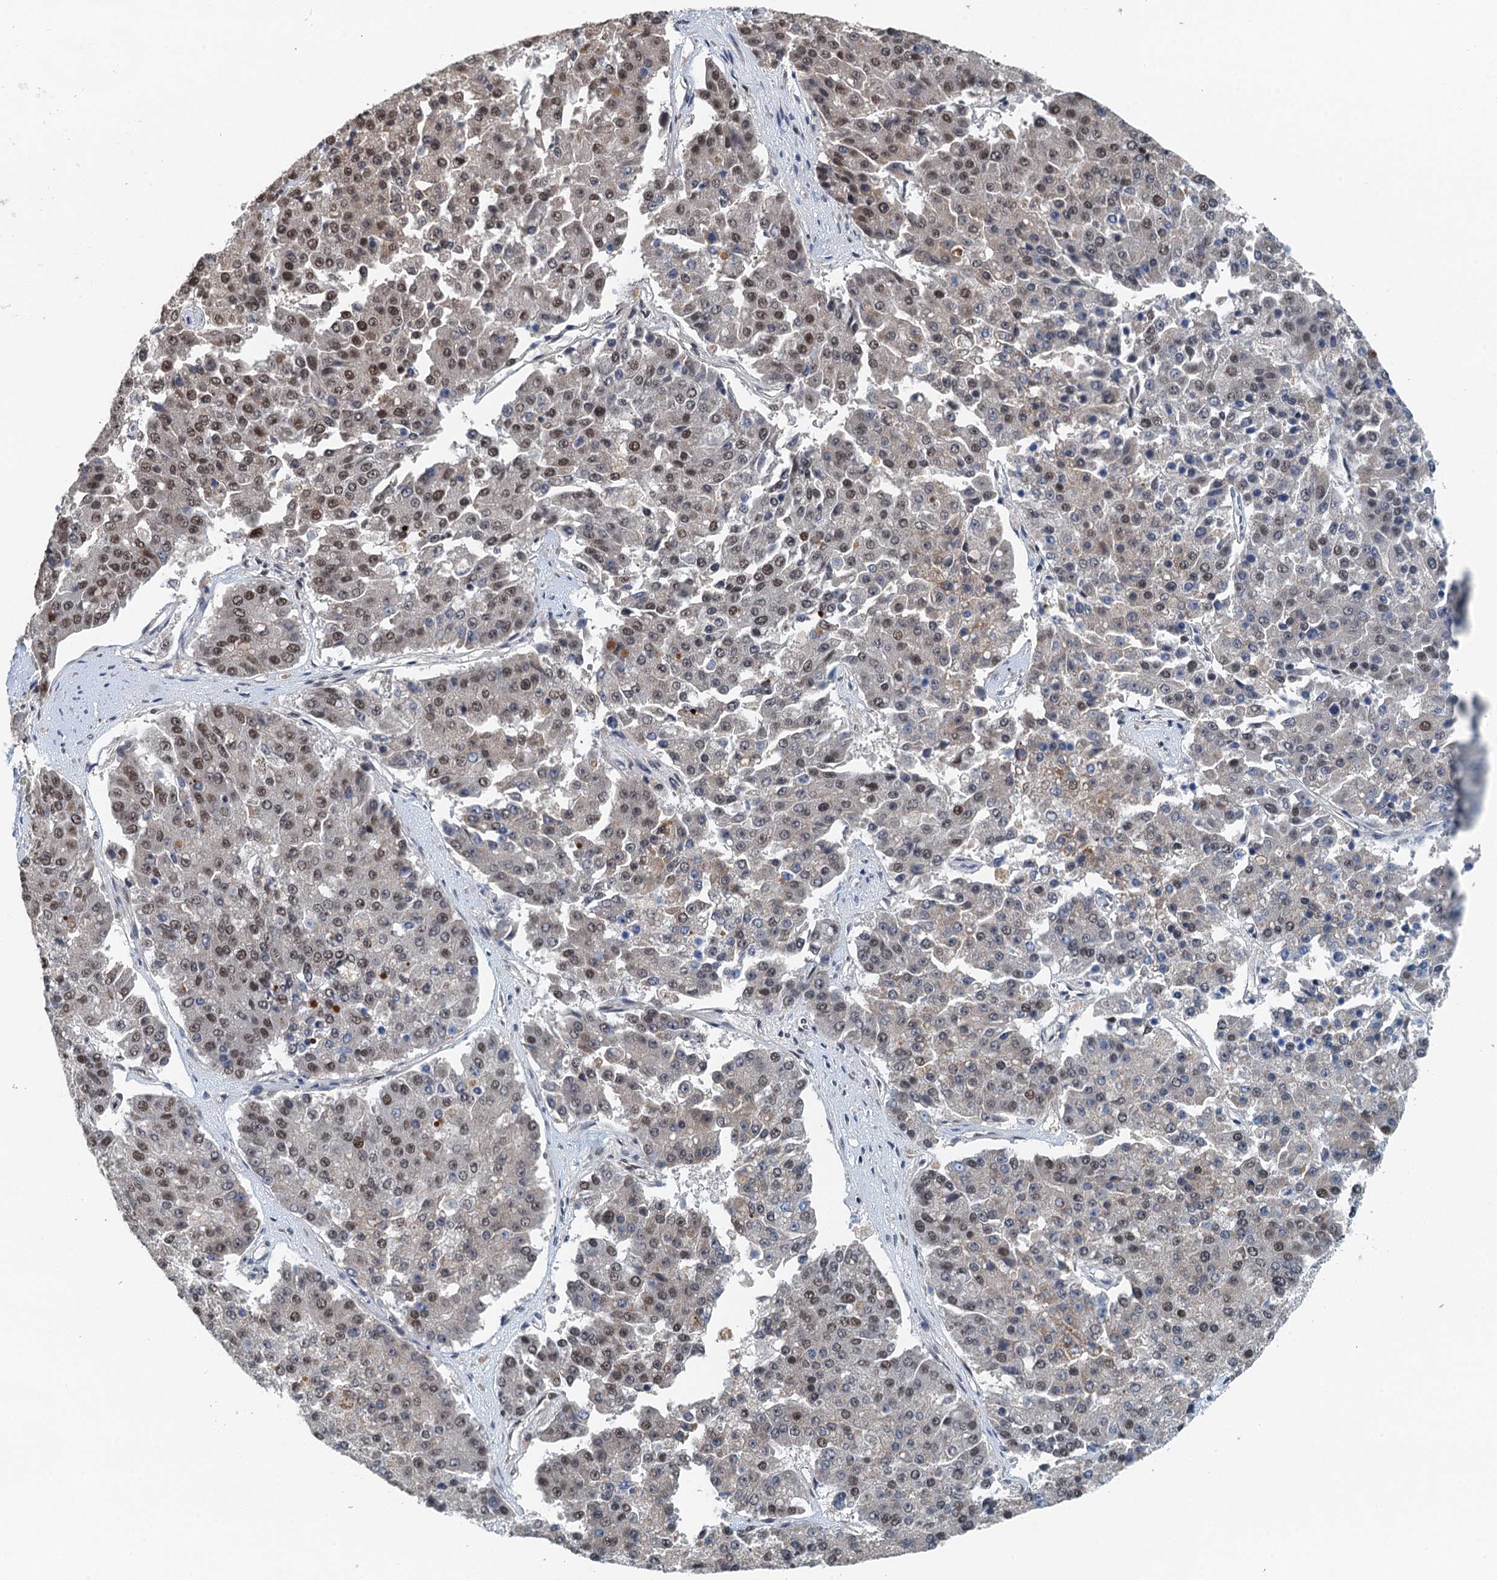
{"staining": {"intensity": "moderate", "quantity": "25%-75%", "location": "nuclear"}, "tissue": "pancreatic cancer", "cell_type": "Tumor cells", "image_type": "cancer", "snomed": [{"axis": "morphology", "description": "Adenocarcinoma, NOS"}, {"axis": "topography", "description": "Pancreas"}], "caption": "Tumor cells show medium levels of moderate nuclear expression in about 25%-75% of cells in adenocarcinoma (pancreatic).", "gene": "MTA3", "patient": {"sex": "male", "age": 50}}